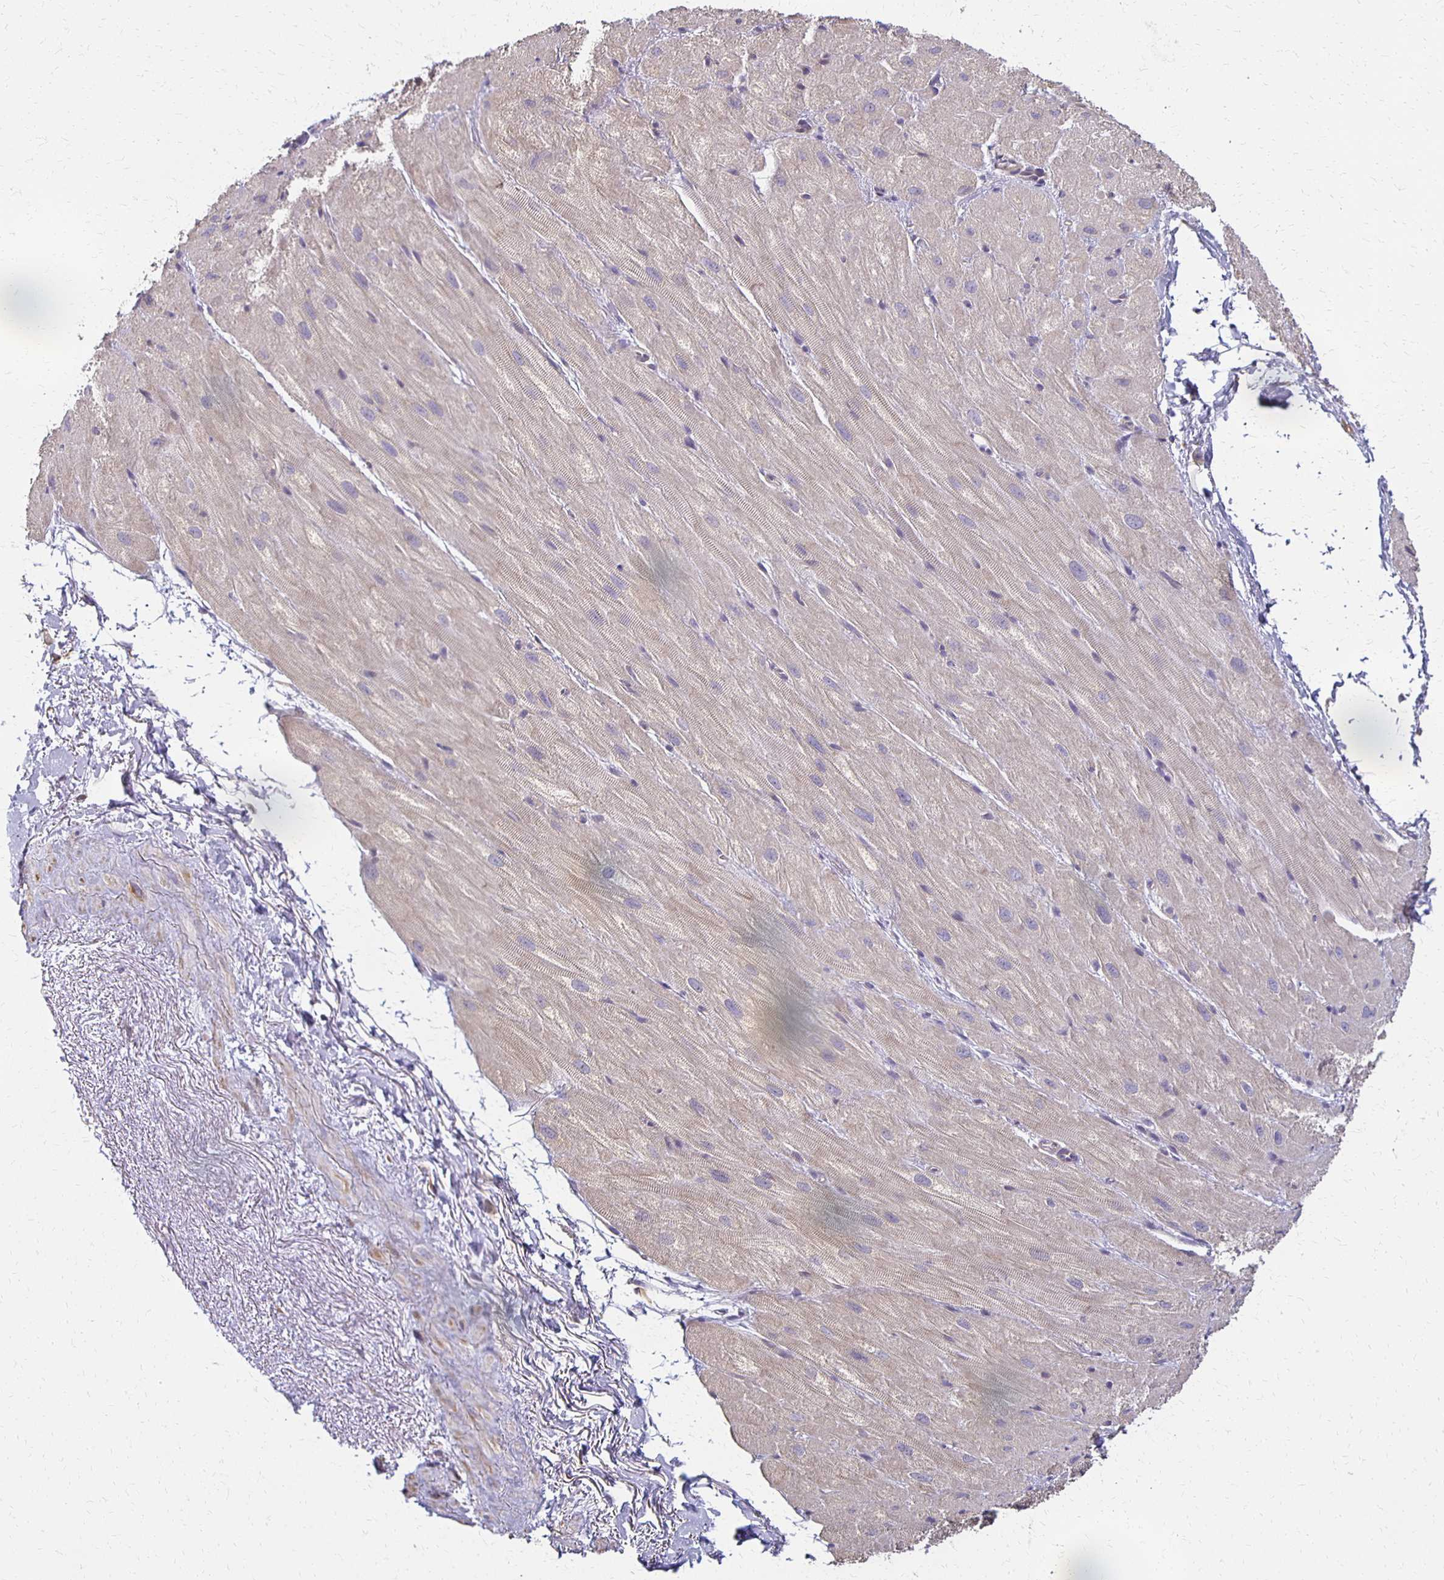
{"staining": {"intensity": "weak", "quantity": ">75%", "location": "cytoplasmic/membranous"}, "tissue": "heart muscle", "cell_type": "Cardiomyocytes", "image_type": "normal", "snomed": [{"axis": "morphology", "description": "Normal tissue, NOS"}, {"axis": "topography", "description": "Heart"}], "caption": "This is a micrograph of immunohistochemistry staining of benign heart muscle, which shows weak expression in the cytoplasmic/membranous of cardiomyocytes.", "gene": "GPX4", "patient": {"sex": "male", "age": 62}}